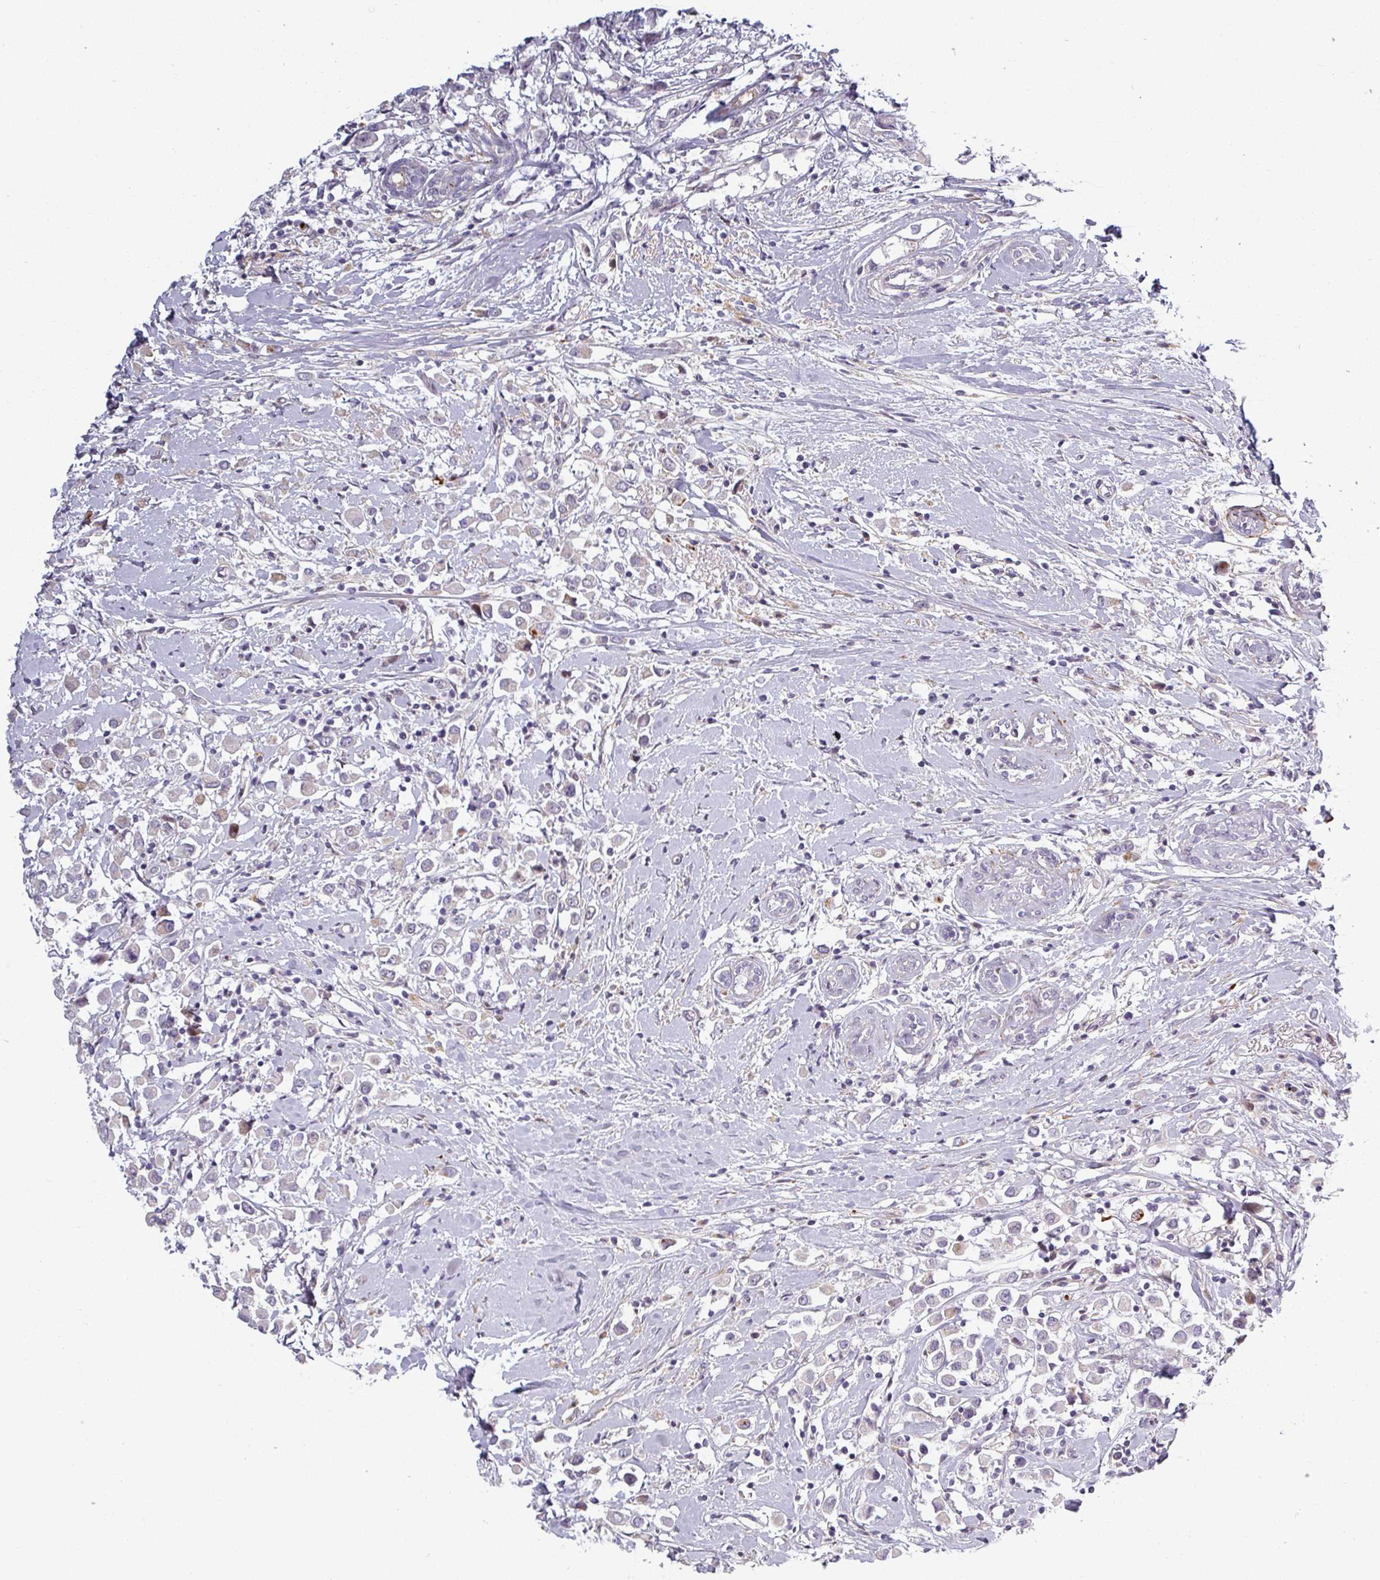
{"staining": {"intensity": "negative", "quantity": "none", "location": "none"}, "tissue": "breast cancer", "cell_type": "Tumor cells", "image_type": "cancer", "snomed": [{"axis": "morphology", "description": "Duct carcinoma"}, {"axis": "topography", "description": "Breast"}], "caption": "An IHC image of breast cancer is shown. There is no staining in tumor cells of breast cancer.", "gene": "C2orf16", "patient": {"sex": "female", "age": 87}}